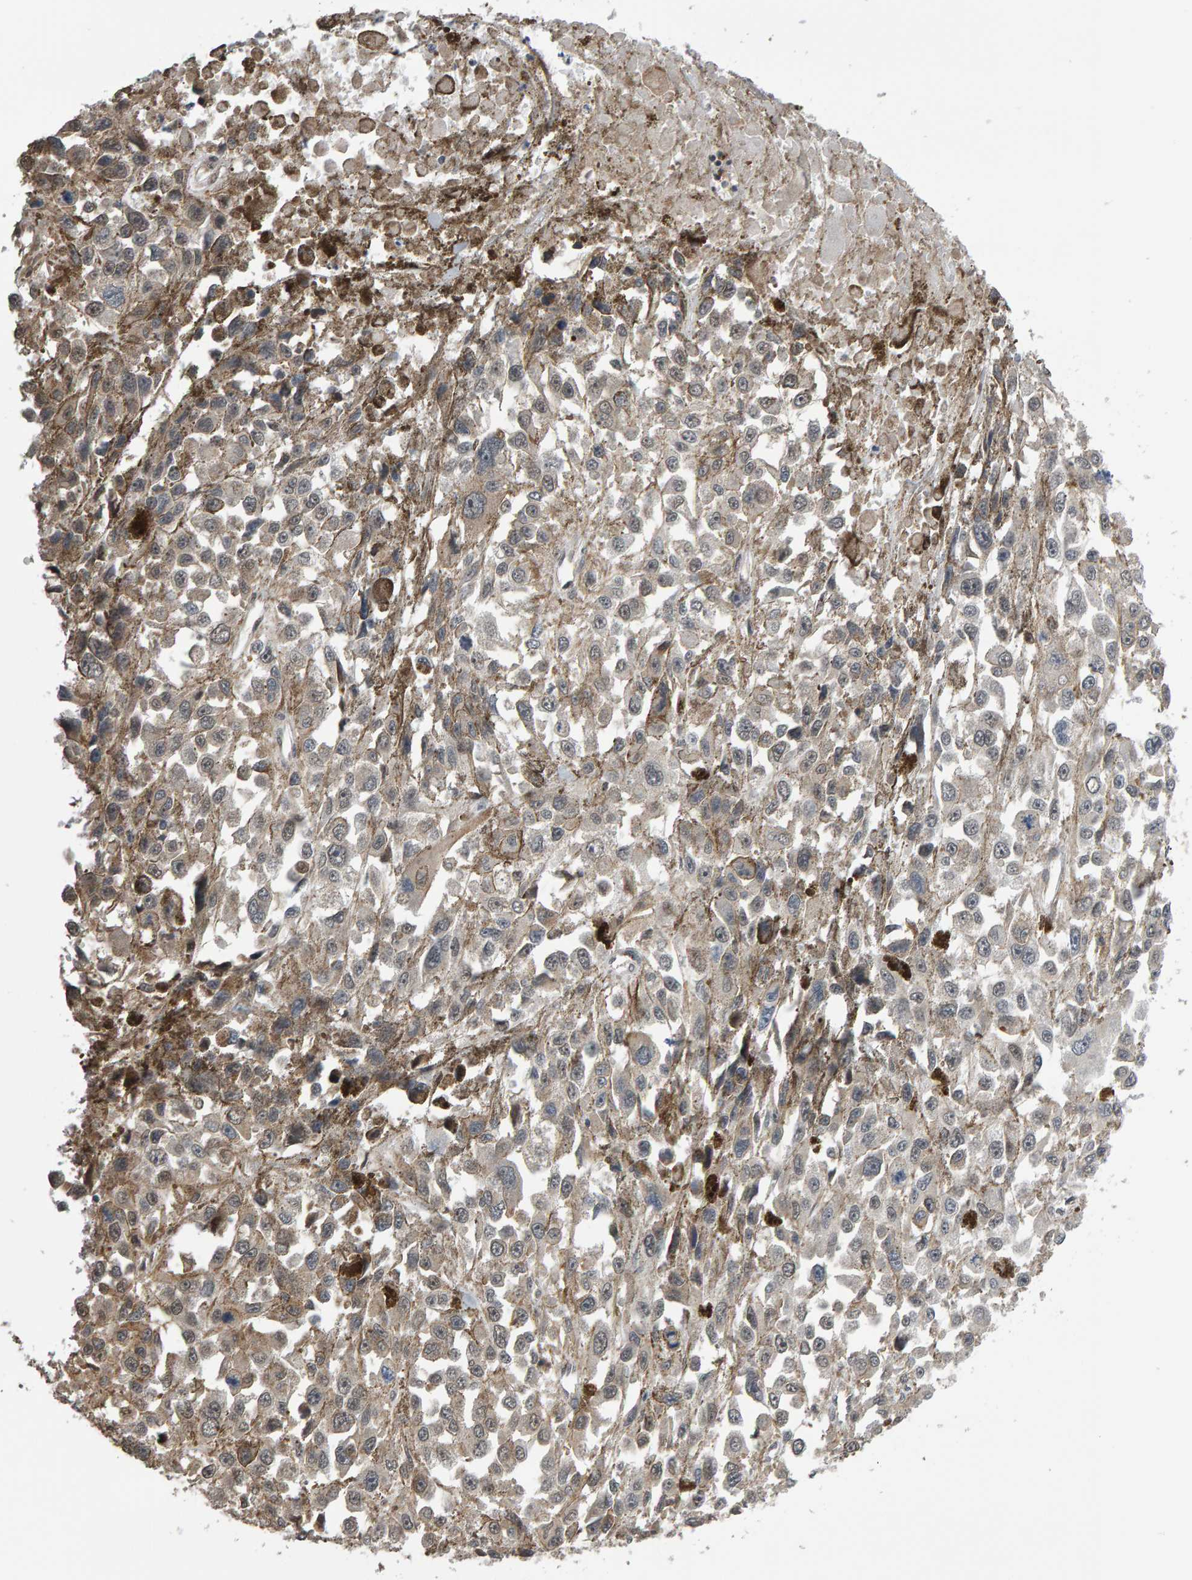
{"staining": {"intensity": "weak", "quantity": "<25%", "location": "cytoplasmic/membranous"}, "tissue": "melanoma", "cell_type": "Tumor cells", "image_type": "cancer", "snomed": [{"axis": "morphology", "description": "Malignant melanoma, Metastatic site"}, {"axis": "topography", "description": "Lymph node"}], "caption": "This is an immunohistochemistry (IHC) image of melanoma. There is no staining in tumor cells.", "gene": "COASY", "patient": {"sex": "male", "age": 59}}